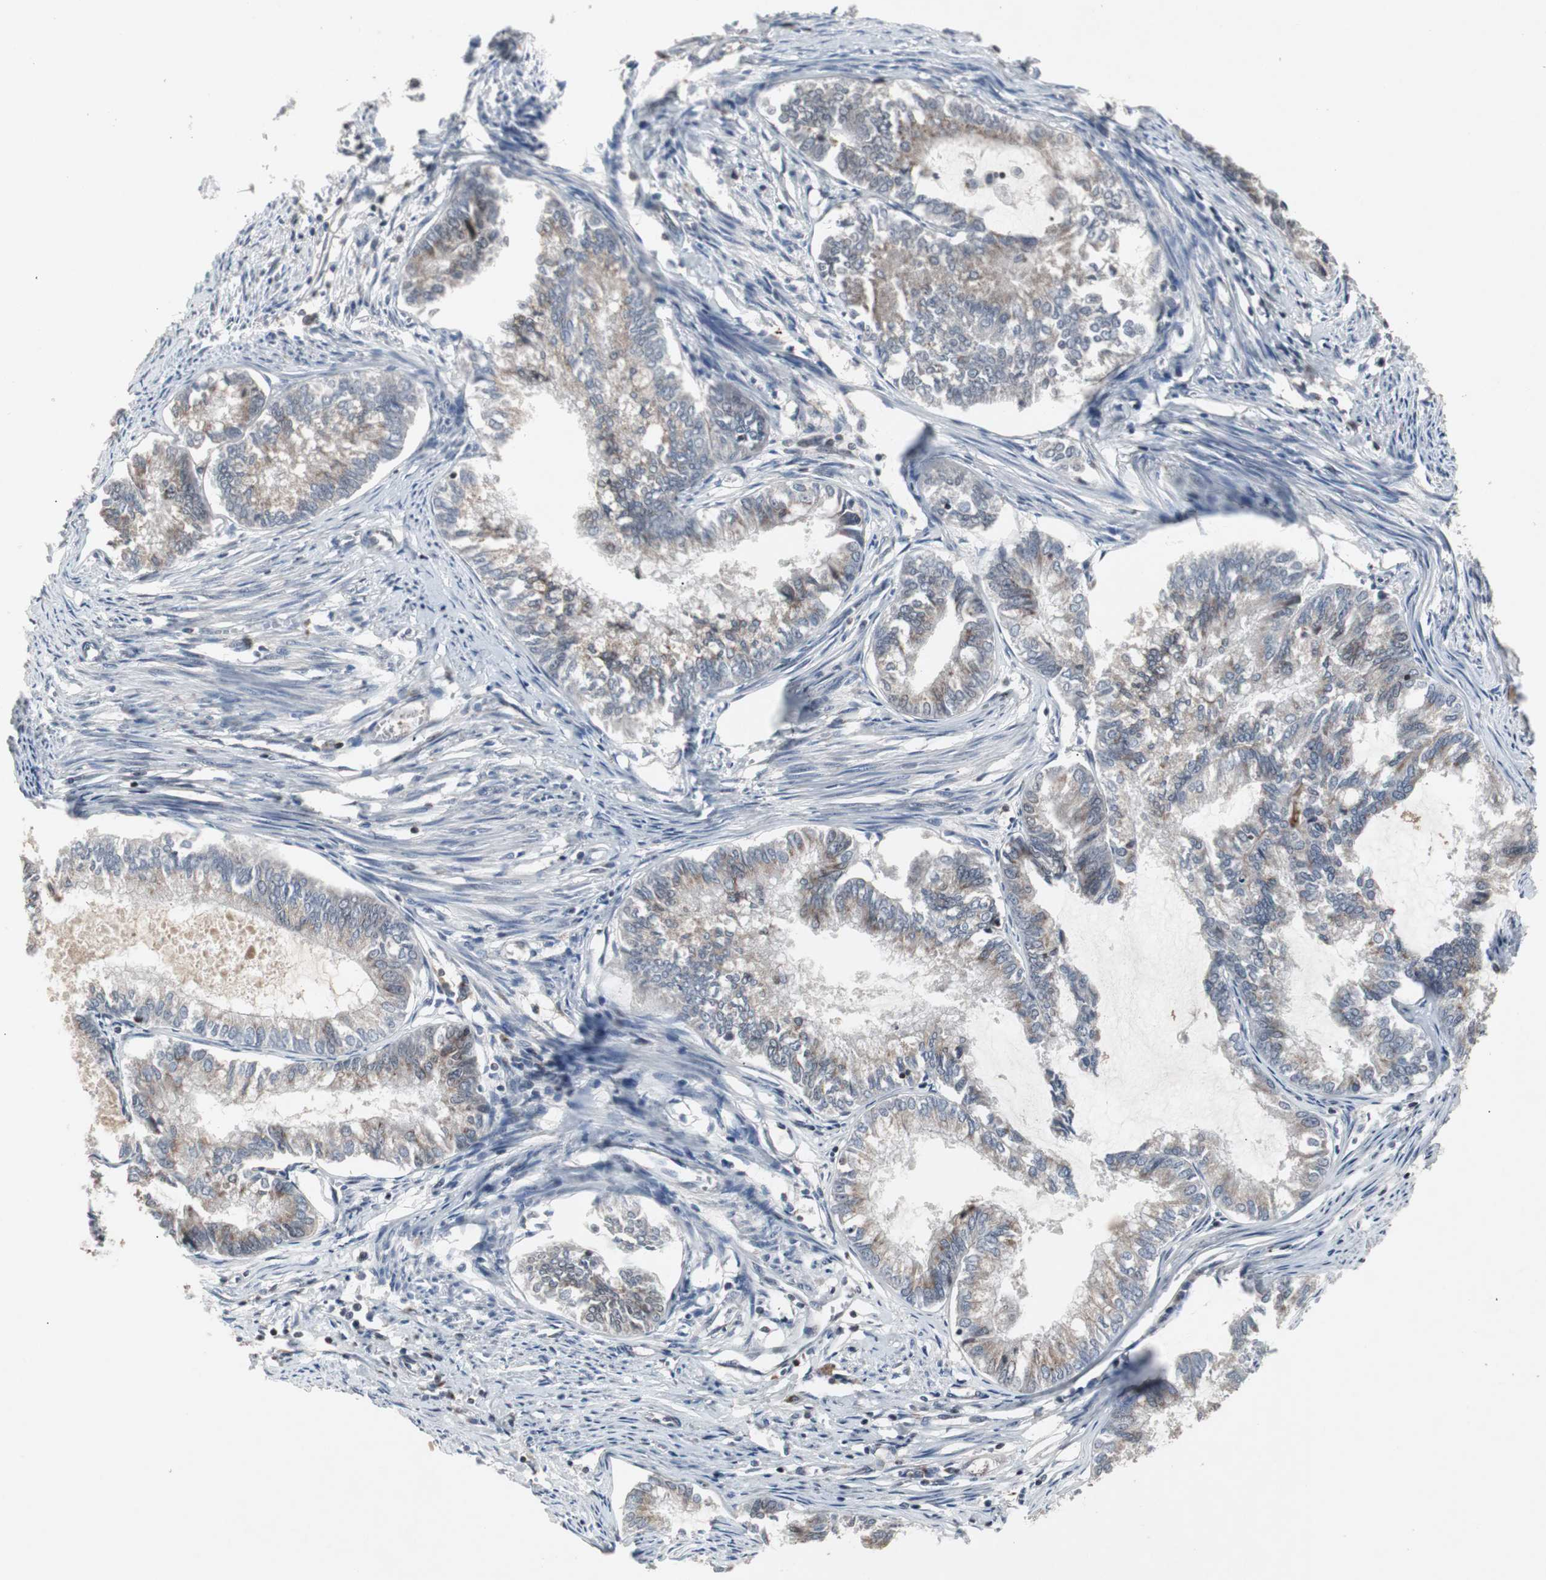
{"staining": {"intensity": "weak", "quantity": ">75%", "location": "cytoplasmic/membranous"}, "tissue": "endometrial cancer", "cell_type": "Tumor cells", "image_type": "cancer", "snomed": [{"axis": "morphology", "description": "Adenocarcinoma, NOS"}, {"axis": "topography", "description": "Endometrium"}], "caption": "Protein expression analysis of endometrial cancer (adenocarcinoma) reveals weak cytoplasmic/membranous positivity in about >75% of tumor cells.", "gene": "ZNF396", "patient": {"sex": "female", "age": 86}}